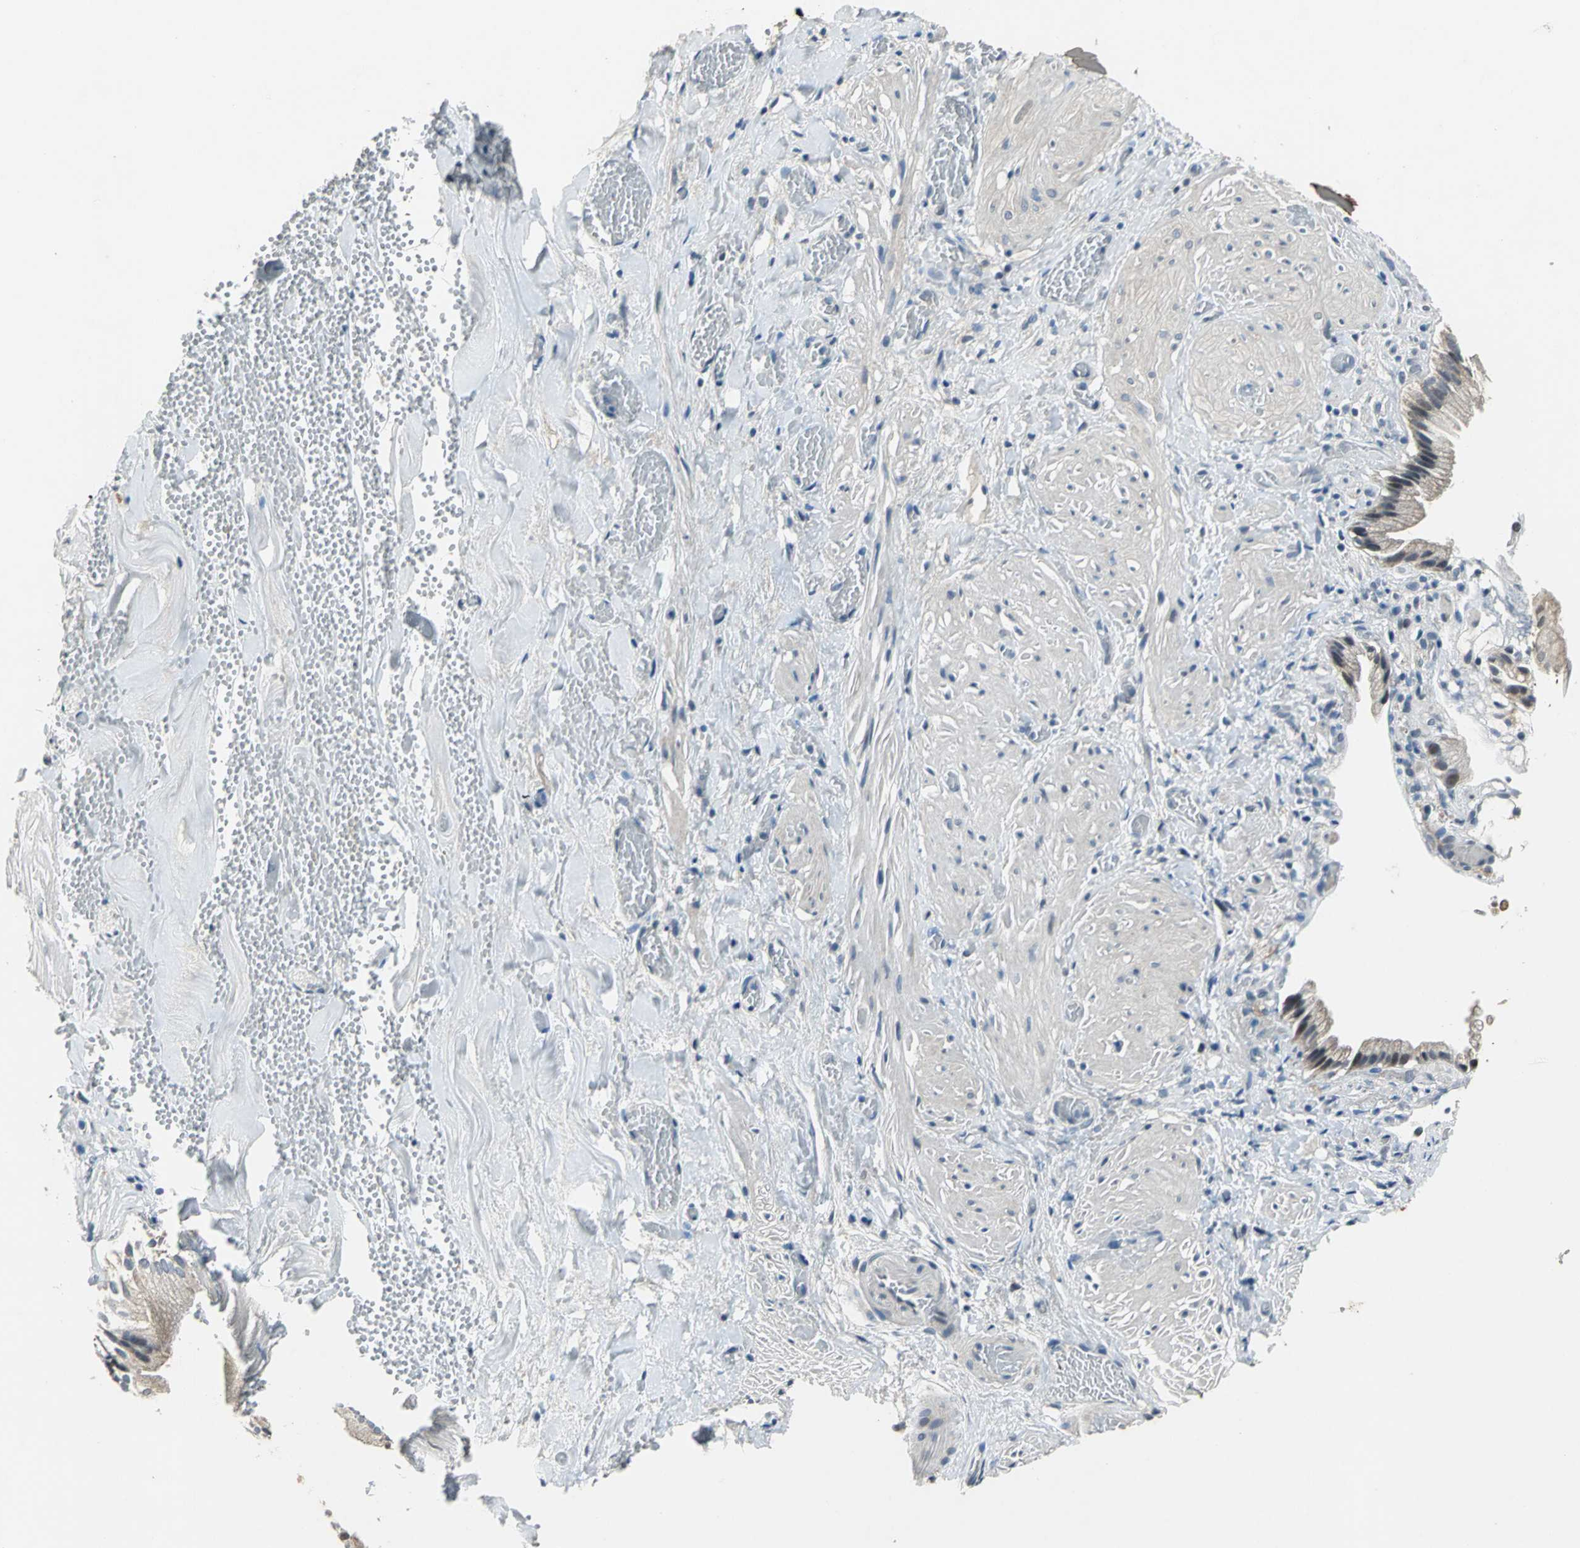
{"staining": {"intensity": "weak", "quantity": "25%-75%", "location": "cytoplasmic/membranous"}, "tissue": "gallbladder", "cell_type": "Glandular cells", "image_type": "normal", "snomed": [{"axis": "morphology", "description": "Normal tissue, NOS"}, {"axis": "topography", "description": "Gallbladder"}], "caption": "A high-resolution micrograph shows immunohistochemistry (IHC) staining of normal gallbladder, which exhibits weak cytoplasmic/membranous positivity in about 25%-75% of glandular cells. (DAB IHC, brown staining for protein, blue staining for nuclei).", "gene": "JADE3", "patient": {"sex": "male", "age": 65}}